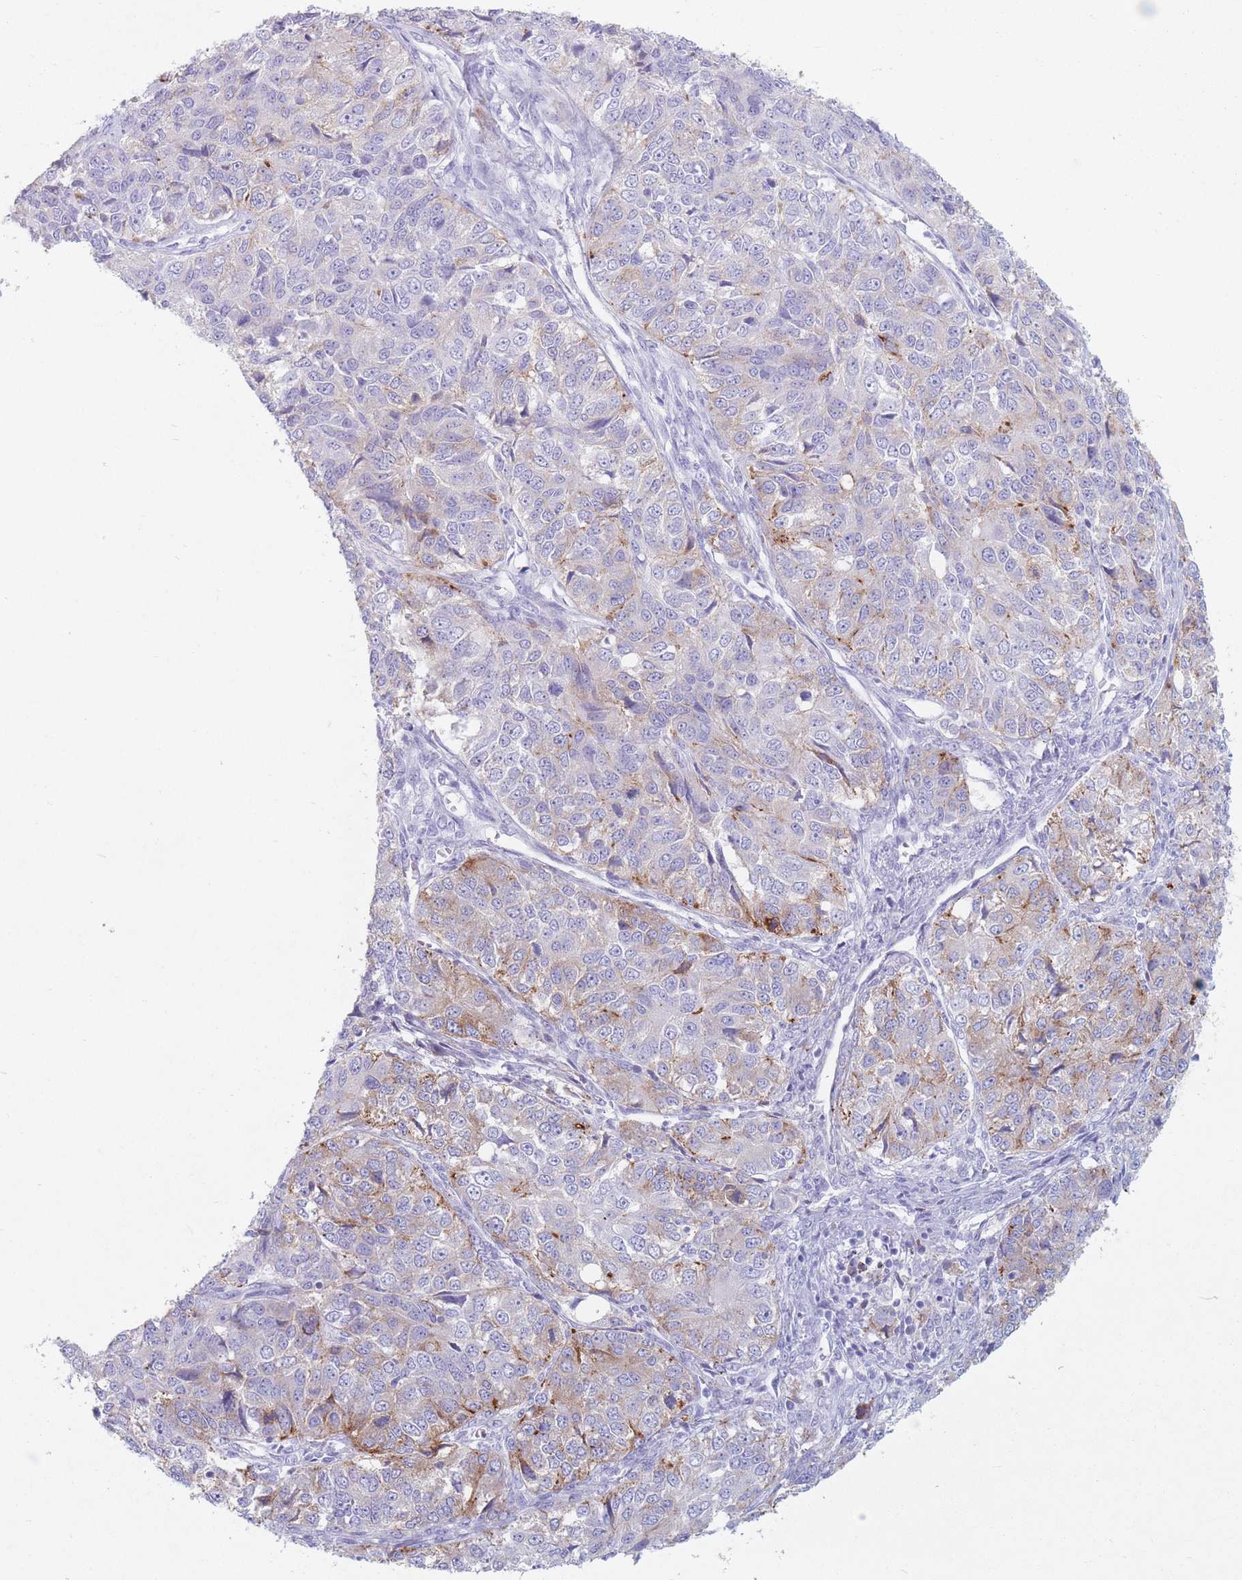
{"staining": {"intensity": "moderate", "quantity": "<25%", "location": "cytoplasmic/membranous"}, "tissue": "ovarian cancer", "cell_type": "Tumor cells", "image_type": "cancer", "snomed": [{"axis": "morphology", "description": "Carcinoma, endometroid"}, {"axis": "topography", "description": "Ovary"}], "caption": "Ovarian cancer stained with a protein marker reveals moderate staining in tumor cells.", "gene": "ST3GAL5", "patient": {"sex": "female", "age": 51}}